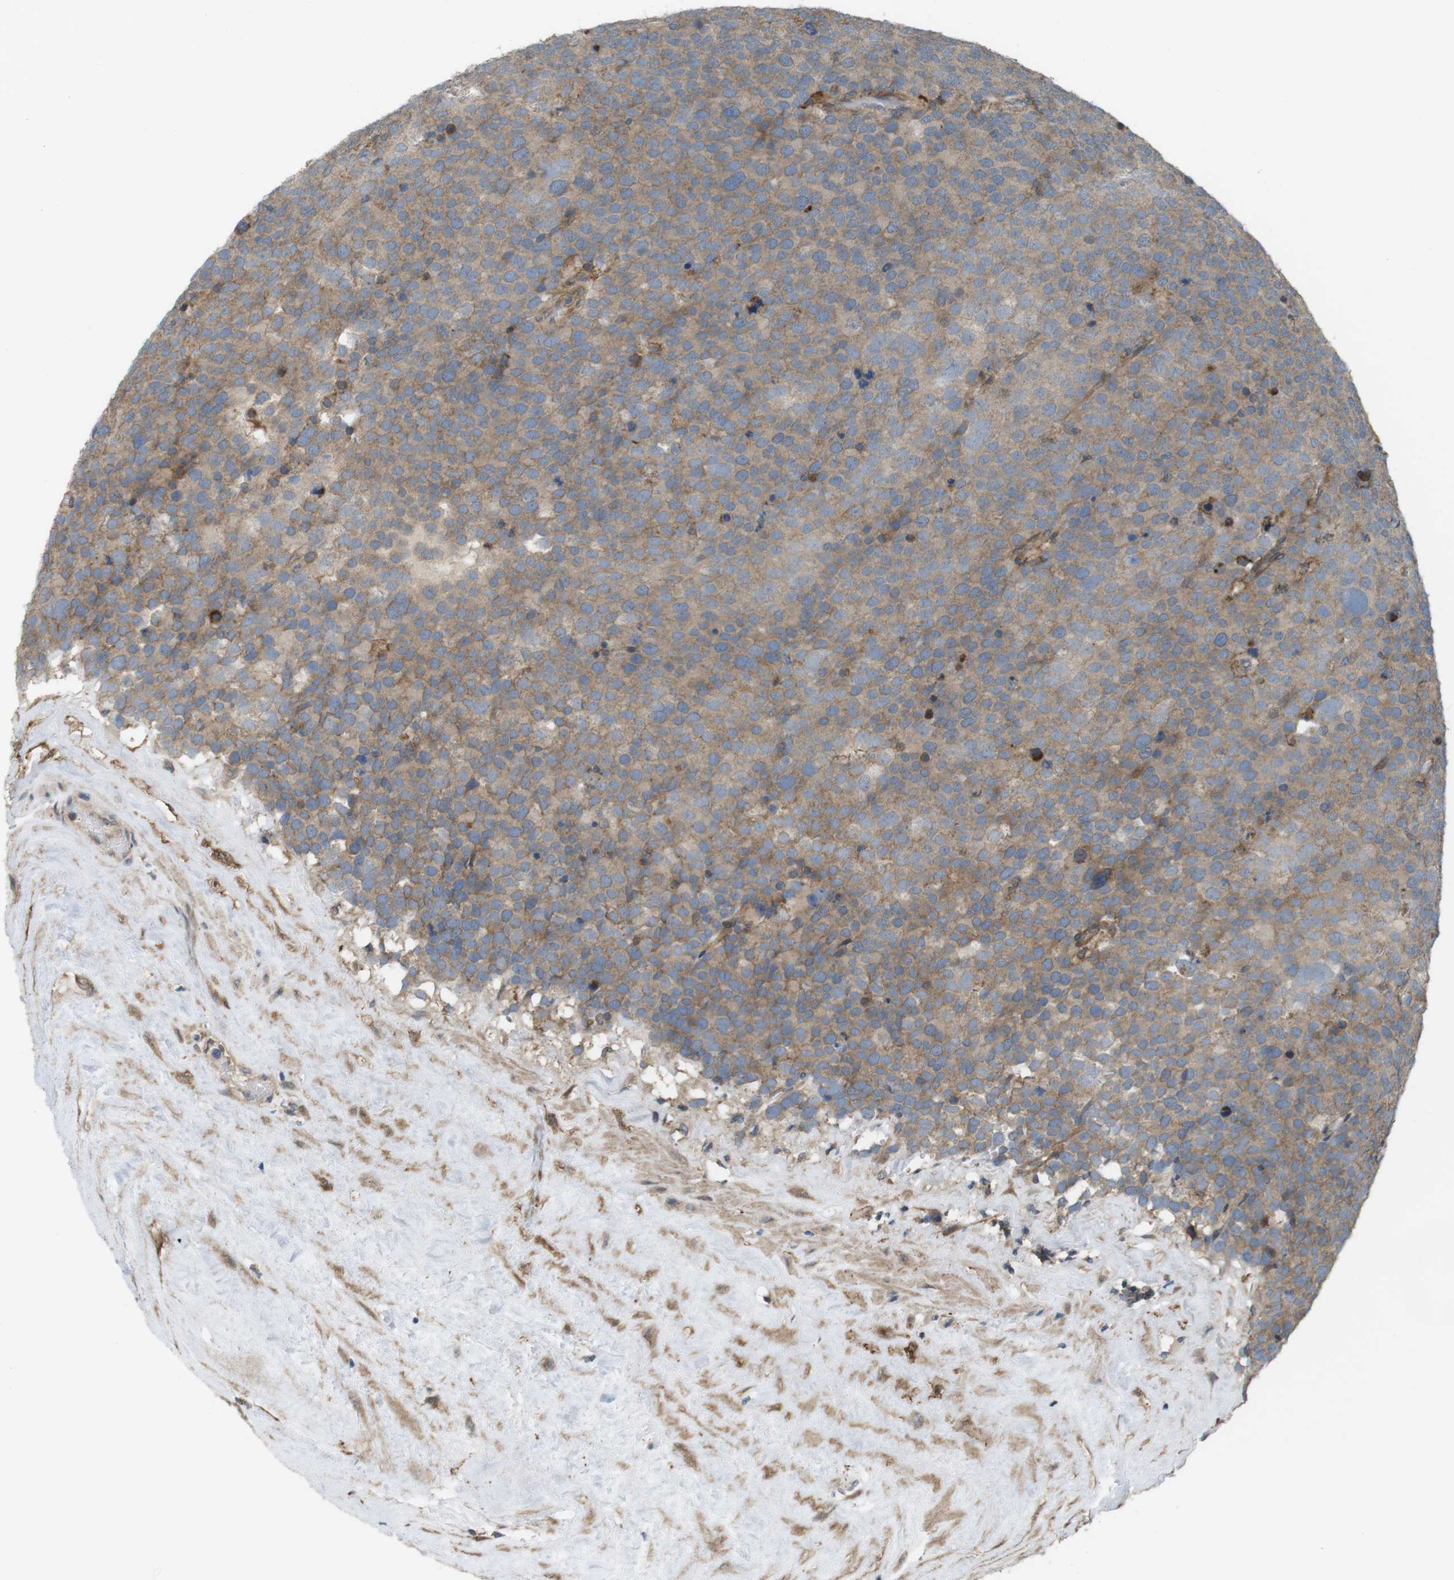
{"staining": {"intensity": "weak", "quantity": ">75%", "location": "cytoplasmic/membranous"}, "tissue": "testis cancer", "cell_type": "Tumor cells", "image_type": "cancer", "snomed": [{"axis": "morphology", "description": "Seminoma, NOS"}, {"axis": "topography", "description": "Testis"}], "caption": "Immunohistochemistry of human testis cancer demonstrates low levels of weak cytoplasmic/membranous positivity in approximately >75% of tumor cells.", "gene": "DDAH2", "patient": {"sex": "male", "age": 71}}